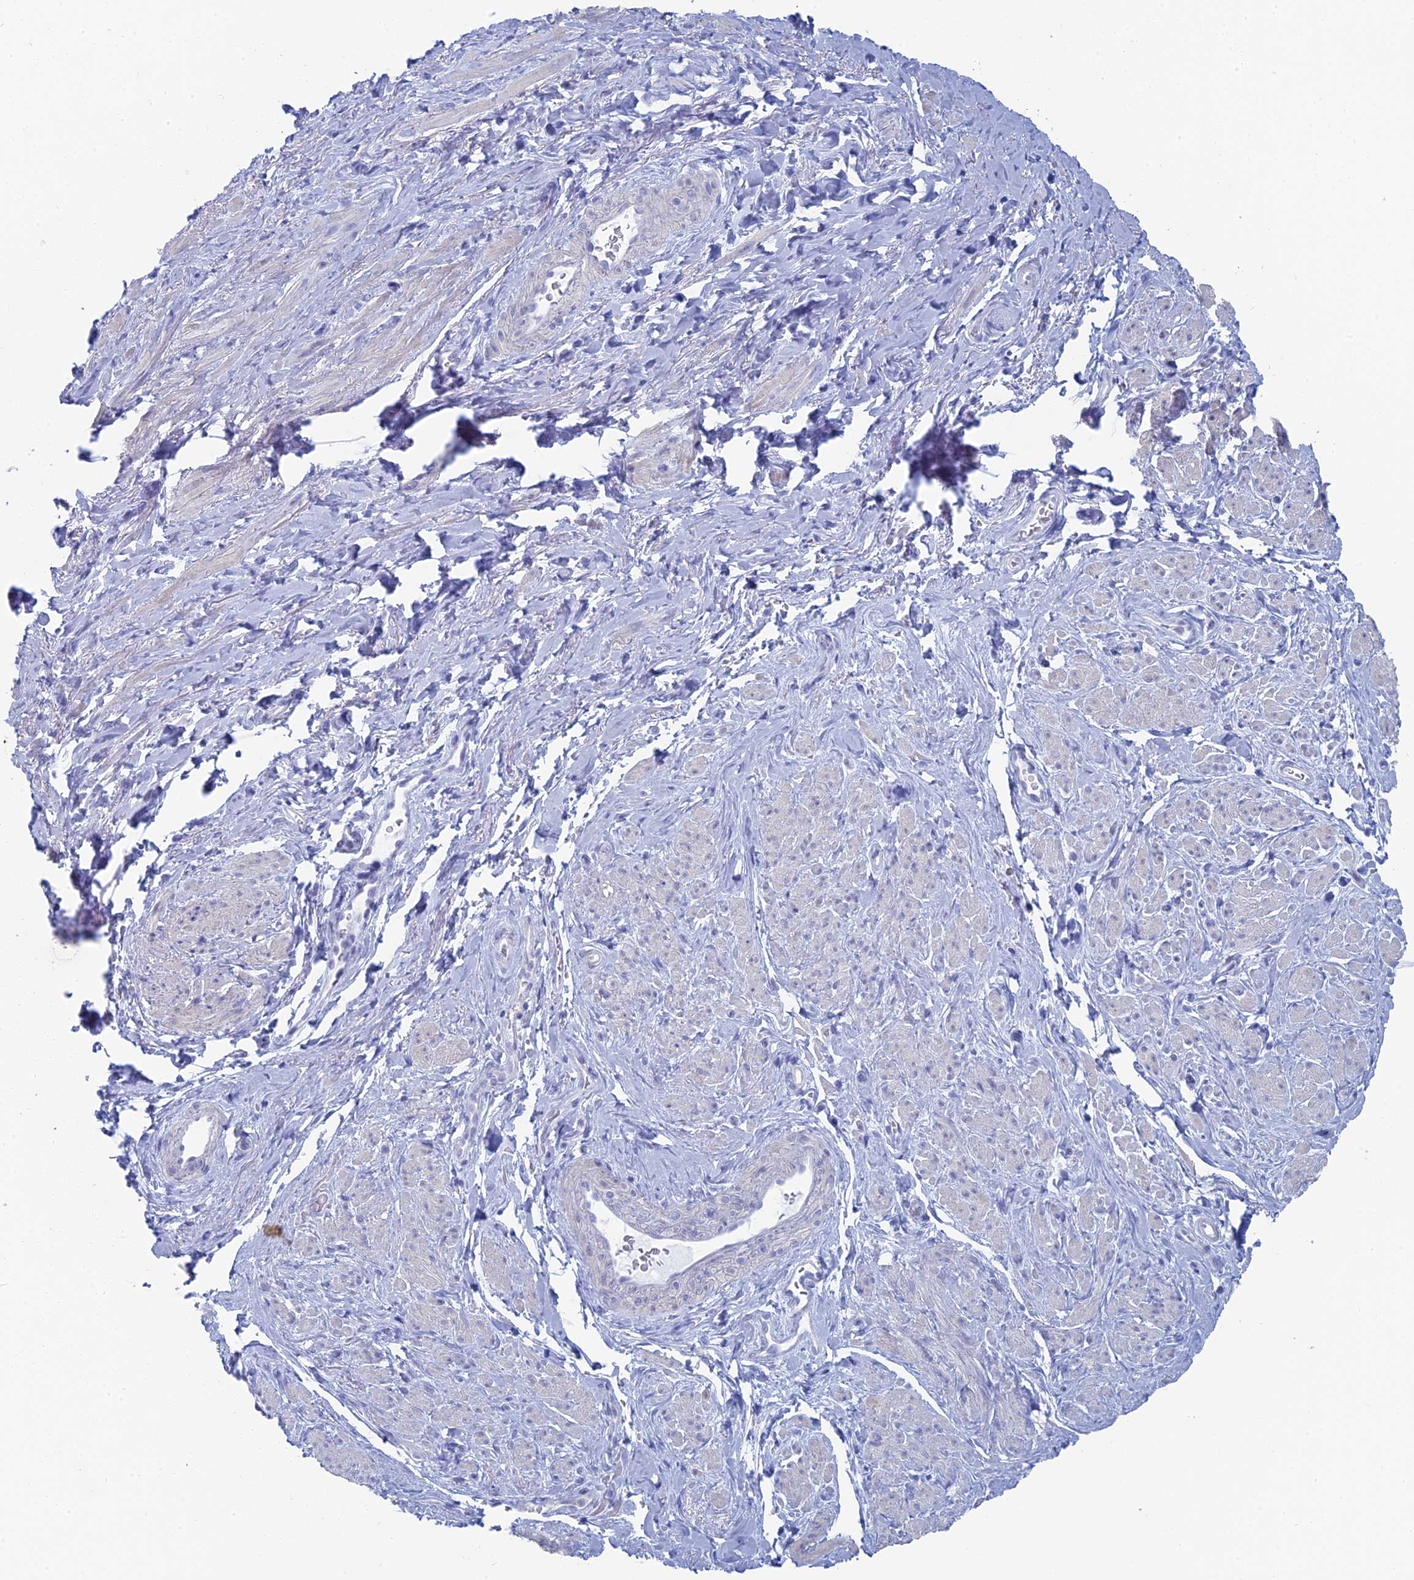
{"staining": {"intensity": "negative", "quantity": "none", "location": "none"}, "tissue": "smooth muscle", "cell_type": "Smooth muscle cells", "image_type": "normal", "snomed": [{"axis": "morphology", "description": "Normal tissue, NOS"}, {"axis": "topography", "description": "Smooth muscle"}, {"axis": "topography", "description": "Peripheral nerve tissue"}], "caption": "An image of smooth muscle stained for a protein exhibits no brown staining in smooth muscle cells. (Stains: DAB (3,3'-diaminobenzidine) immunohistochemistry with hematoxylin counter stain, Microscopy: brightfield microscopy at high magnification).", "gene": "ALMS1", "patient": {"sex": "male", "age": 69}}